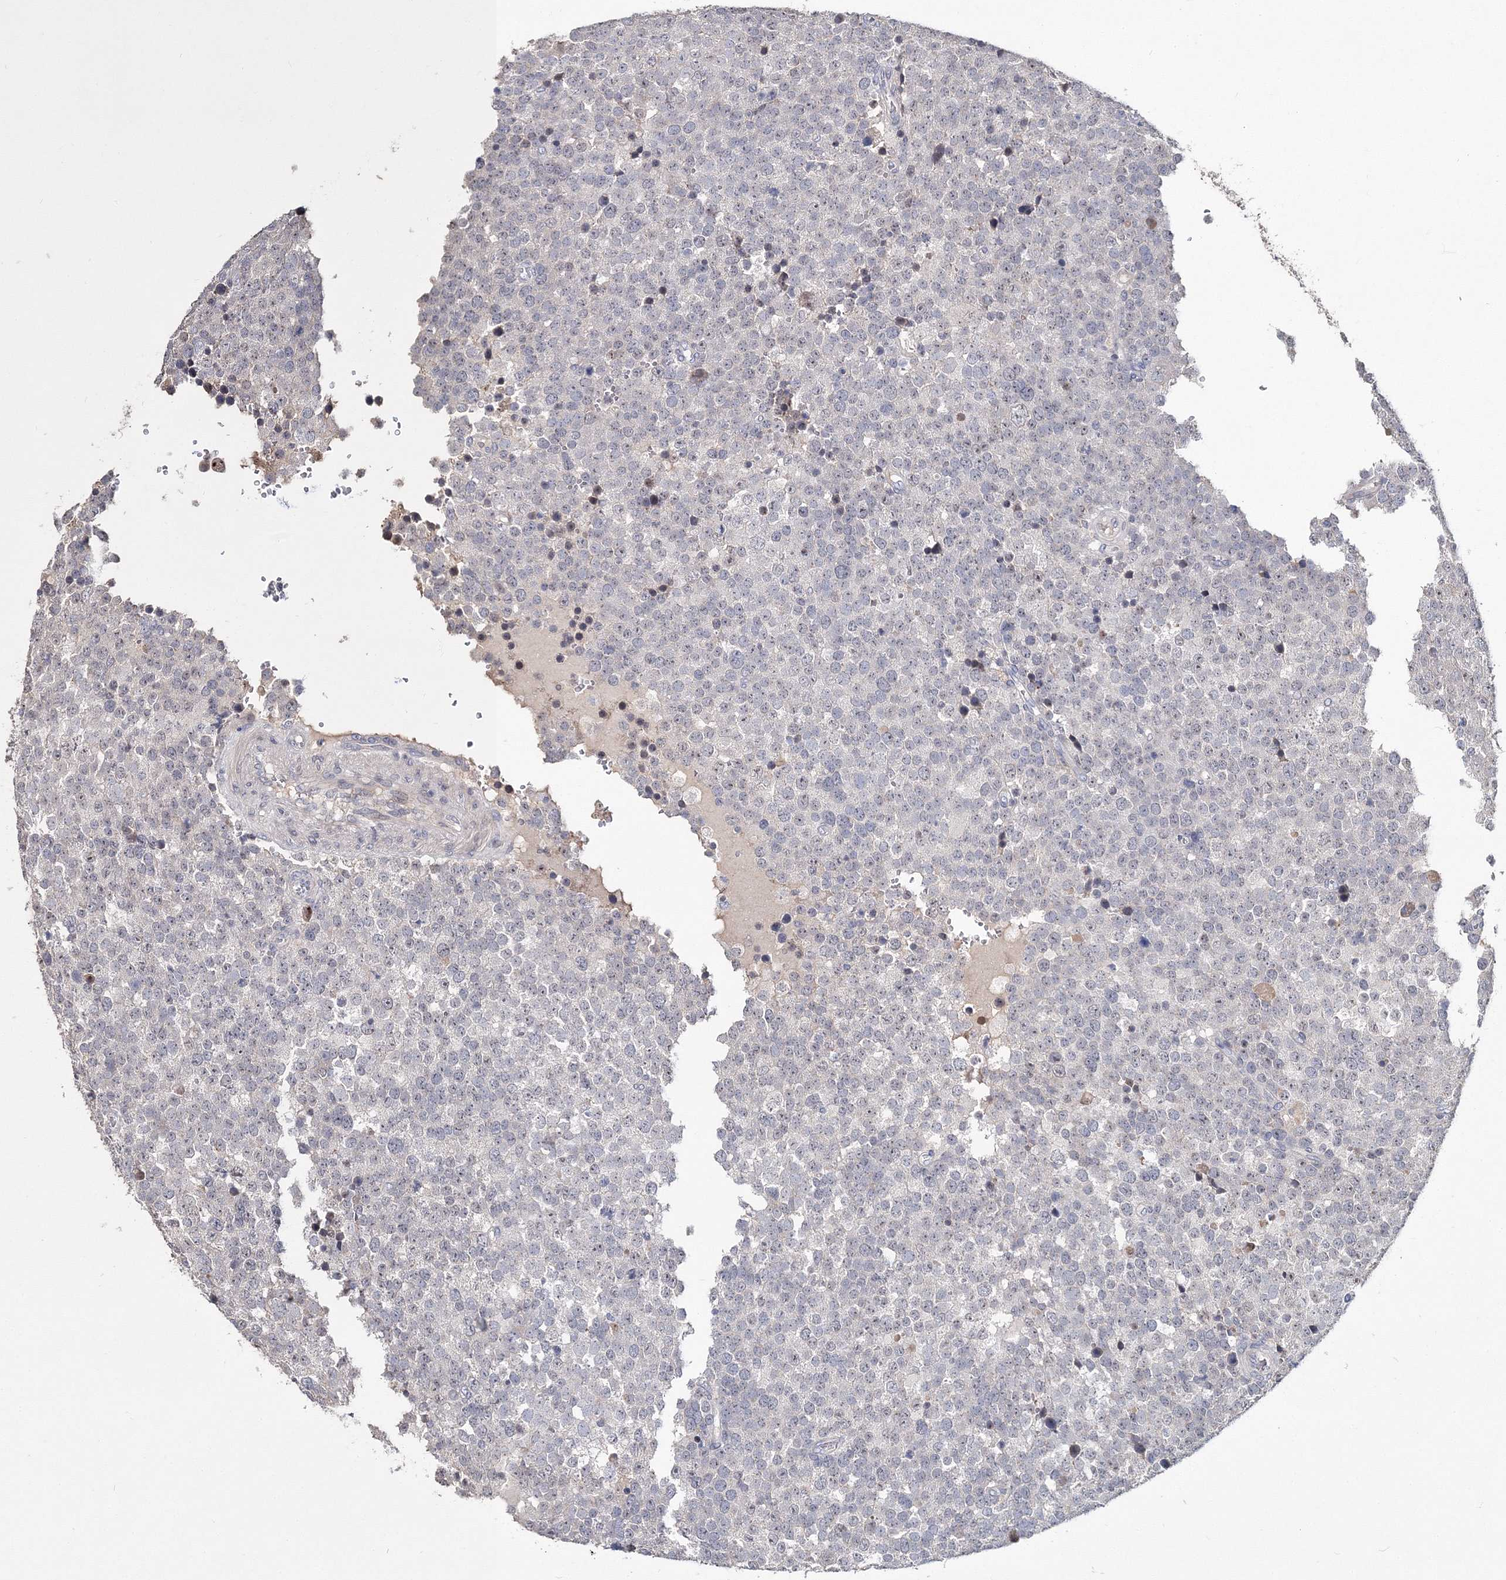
{"staining": {"intensity": "negative", "quantity": "none", "location": "none"}, "tissue": "testis cancer", "cell_type": "Tumor cells", "image_type": "cancer", "snomed": [{"axis": "morphology", "description": "Seminoma, NOS"}, {"axis": "topography", "description": "Testis"}], "caption": "The image demonstrates no significant expression in tumor cells of testis cancer (seminoma). (DAB IHC, high magnification).", "gene": "GJB5", "patient": {"sex": "male", "age": 71}}